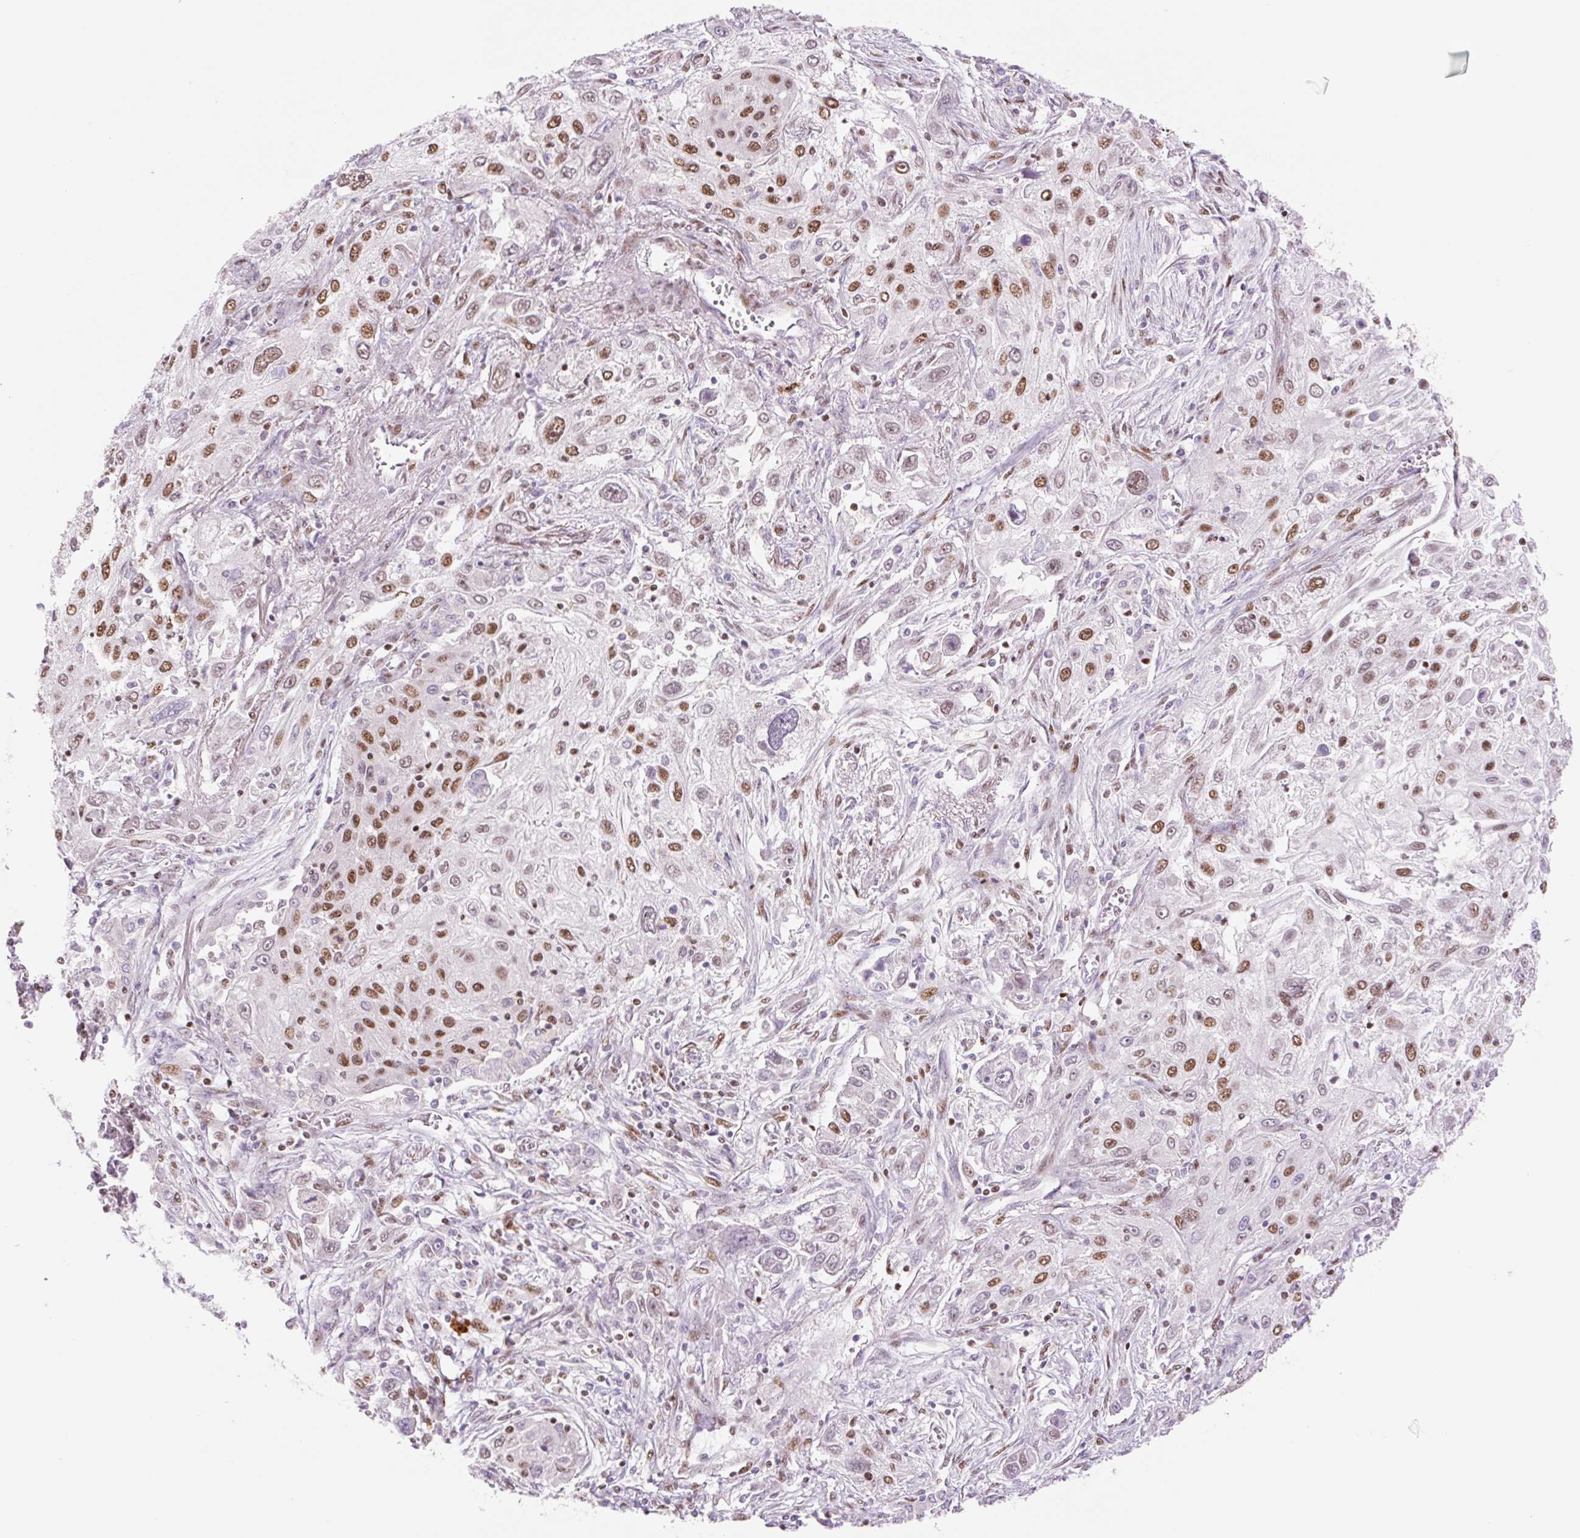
{"staining": {"intensity": "moderate", "quantity": ">75%", "location": "nuclear"}, "tissue": "lung cancer", "cell_type": "Tumor cells", "image_type": "cancer", "snomed": [{"axis": "morphology", "description": "Squamous cell carcinoma, NOS"}, {"axis": "topography", "description": "Lung"}], "caption": "Immunohistochemical staining of lung squamous cell carcinoma reveals medium levels of moderate nuclear positivity in approximately >75% of tumor cells. Using DAB (brown) and hematoxylin (blue) stains, captured at high magnification using brightfield microscopy.", "gene": "PRDM11", "patient": {"sex": "female", "age": 69}}